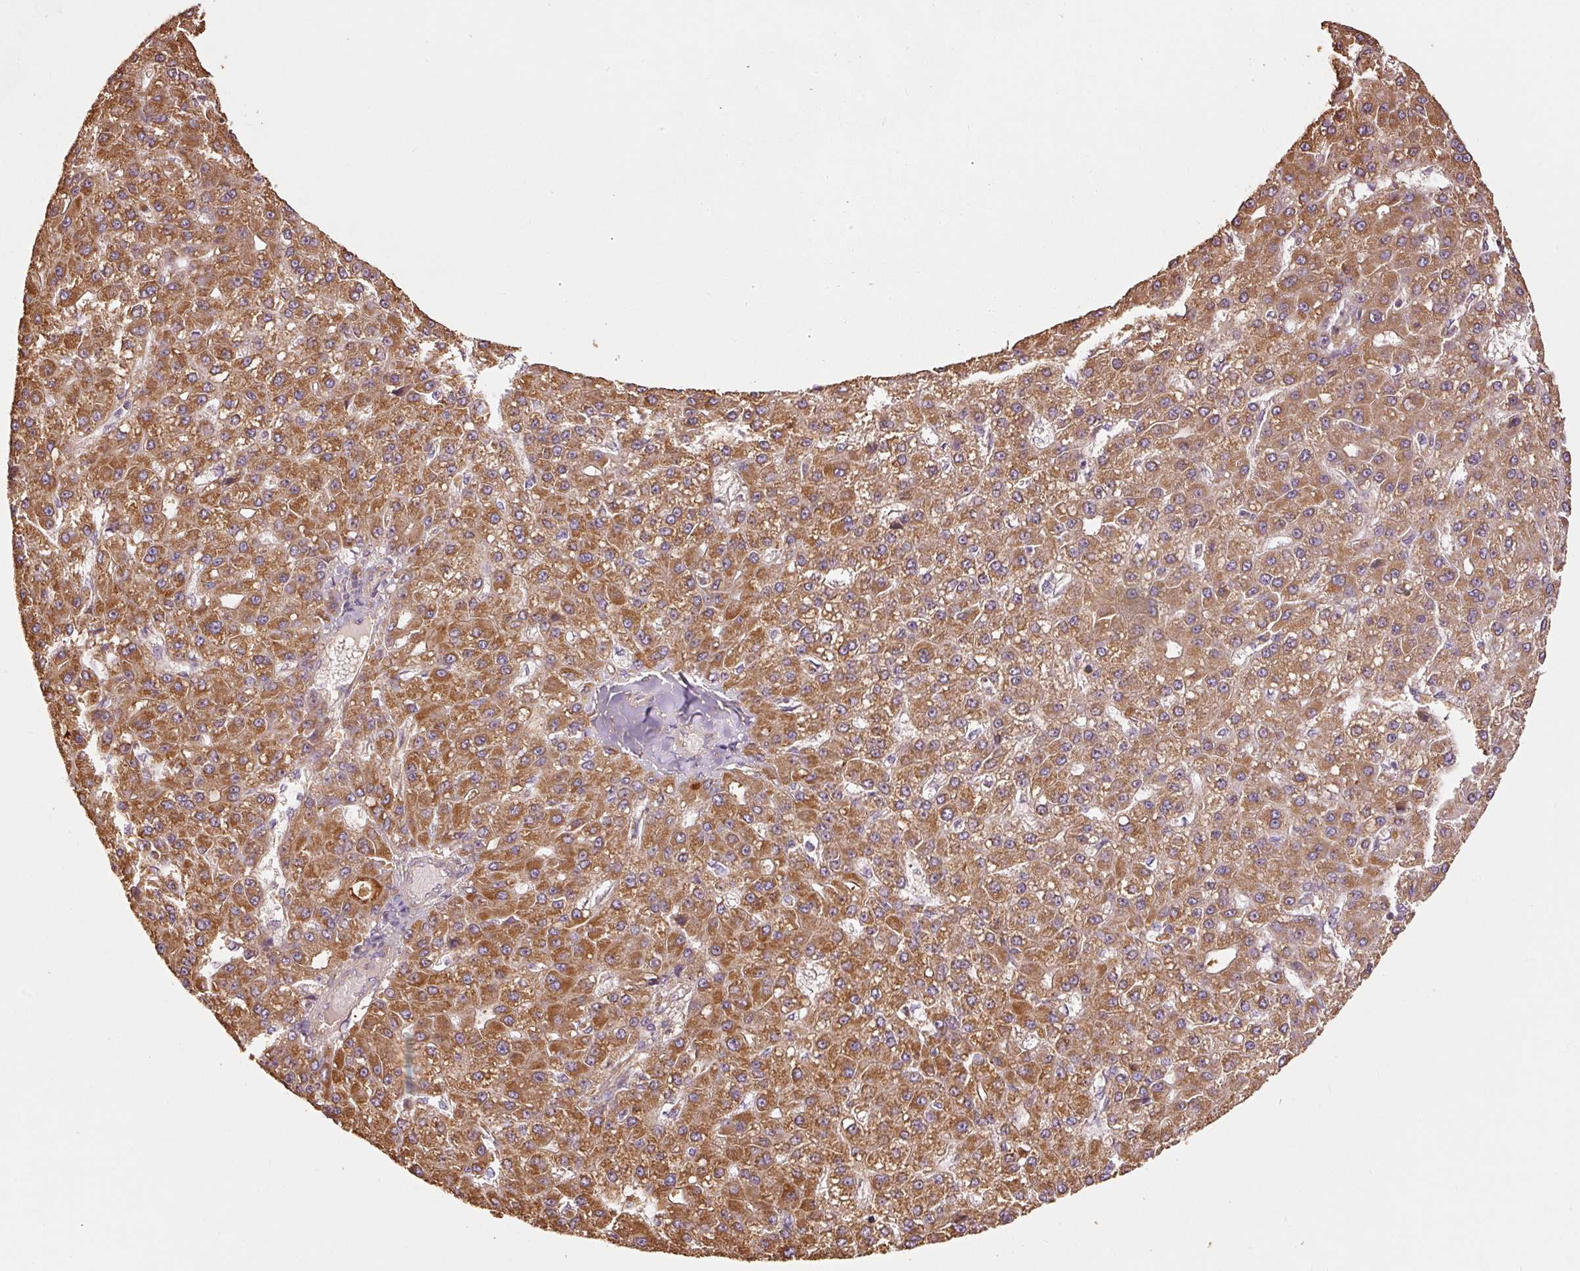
{"staining": {"intensity": "moderate", "quantity": ">75%", "location": "cytoplasmic/membranous"}, "tissue": "liver cancer", "cell_type": "Tumor cells", "image_type": "cancer", "snomed": [{"axis": "morphology", "description": "Carcinoma, Hepatocellular, NOS"}, {"axis": "topography", "description": "Liver"}], "caption": "High-magnification brightfield microscopy of liver cancer (hepatocellular carcinoma) stained with DAB (brown) and counterstained with hematoxylin (blue). tumor cells exhibit moderate cytoplasmic/membranous expression is identified in about>75% of cells.", "gene": "EFHC1", "patient": {"sex": "male", "age": 67}}